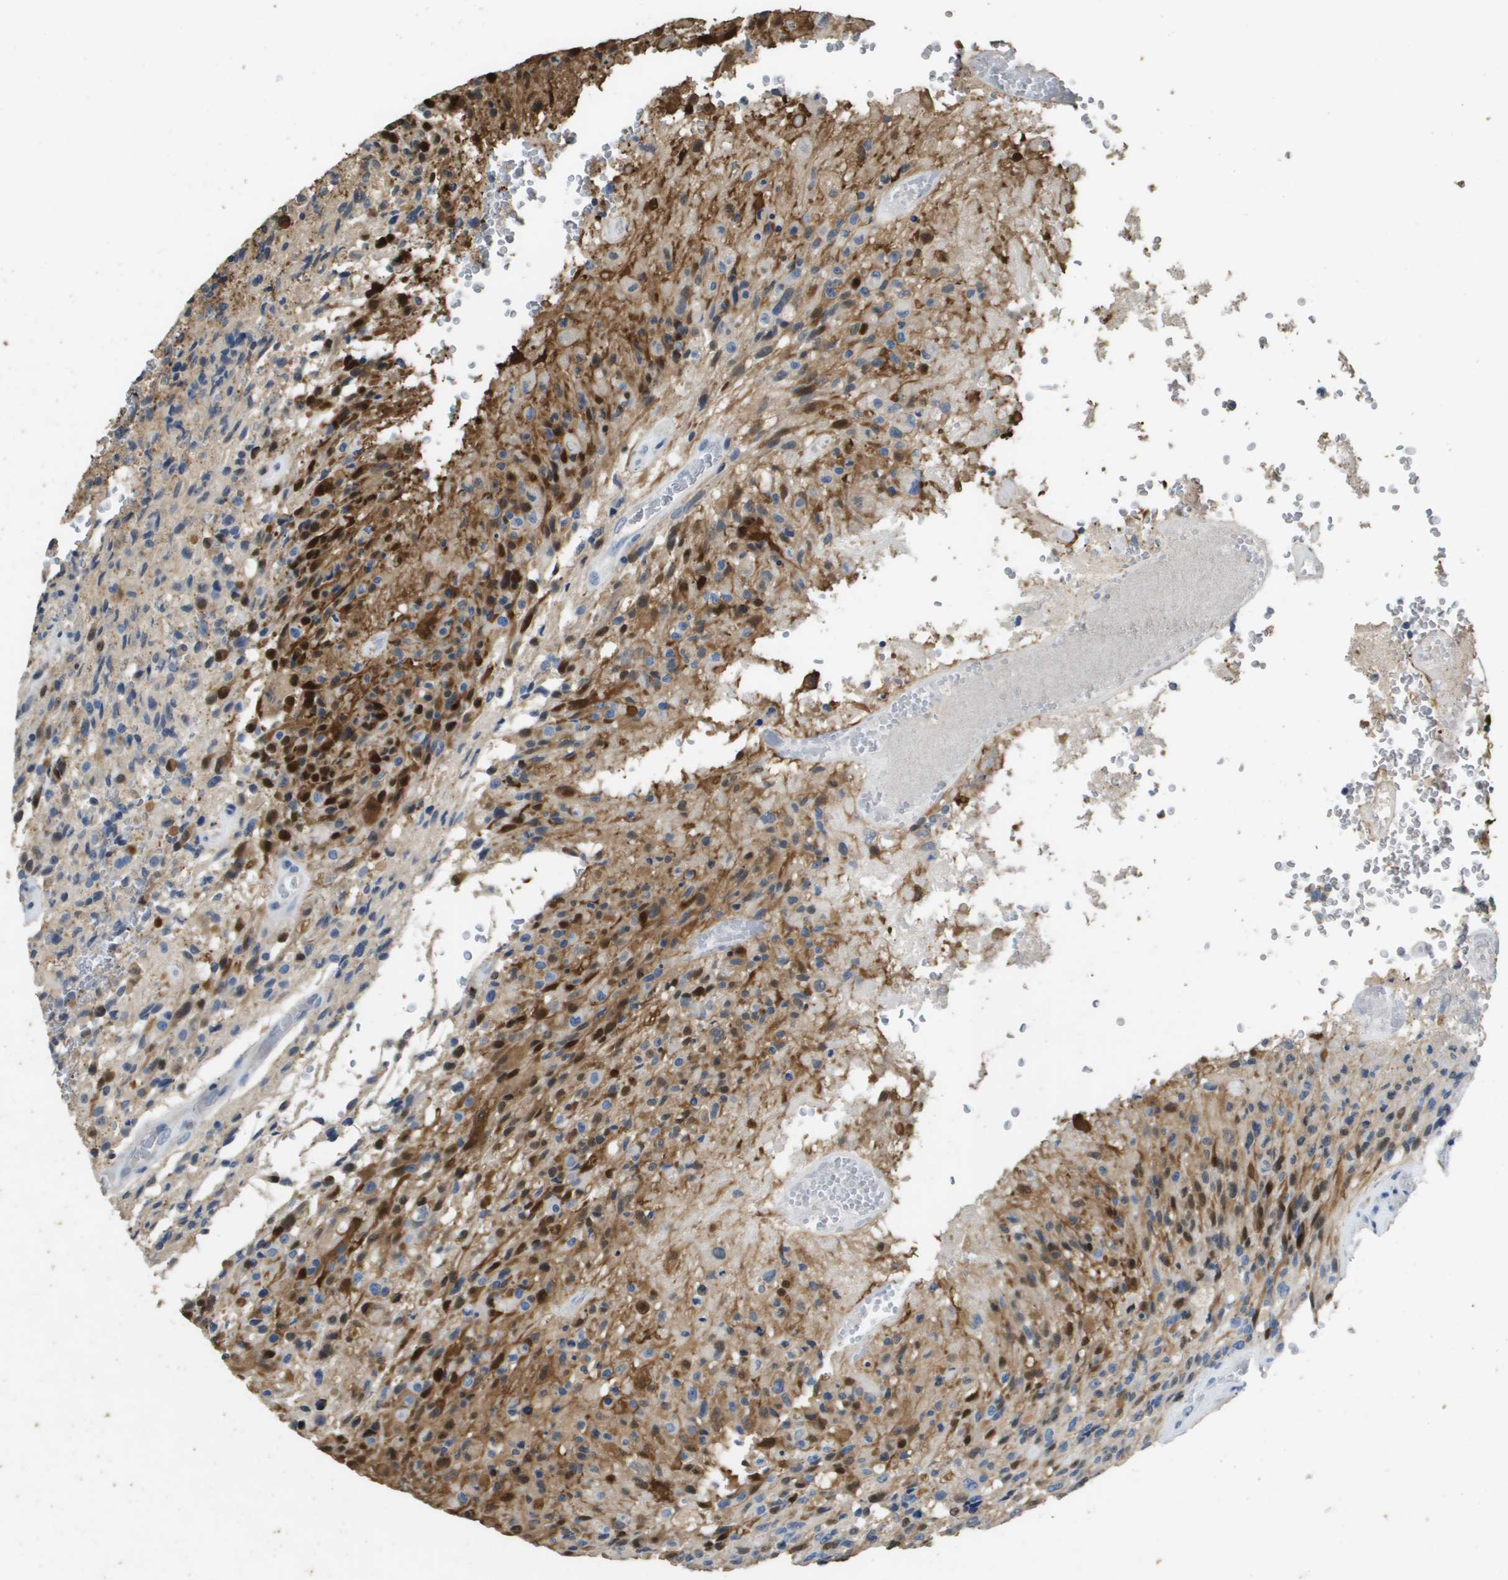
{"staining": {"intensity": "strong", "quantity": "25%-75%", "location": "cytoplasmic/membranous,nuclear"}, "tissue": "glioma", "cell_type": "Tumor cells", "image_type": "cancer", "snomed": [{"axis": "morphology", "description": "Normal tissue, NOS"}, {"axis": "morphology", "description": "Glioma, malignant, High grade"}, {"axis": "topography", "description": "Cerebral cortex"}], "caption": "Malignant glioma (high-grade) stained with DAB IHC shows high levels of strong cytoplasmic/membranous and nuclear staining in approximately 25%-75% of tumor cells.", "gene": "MT3", "patient": {"sex": "male", "age": 56}}